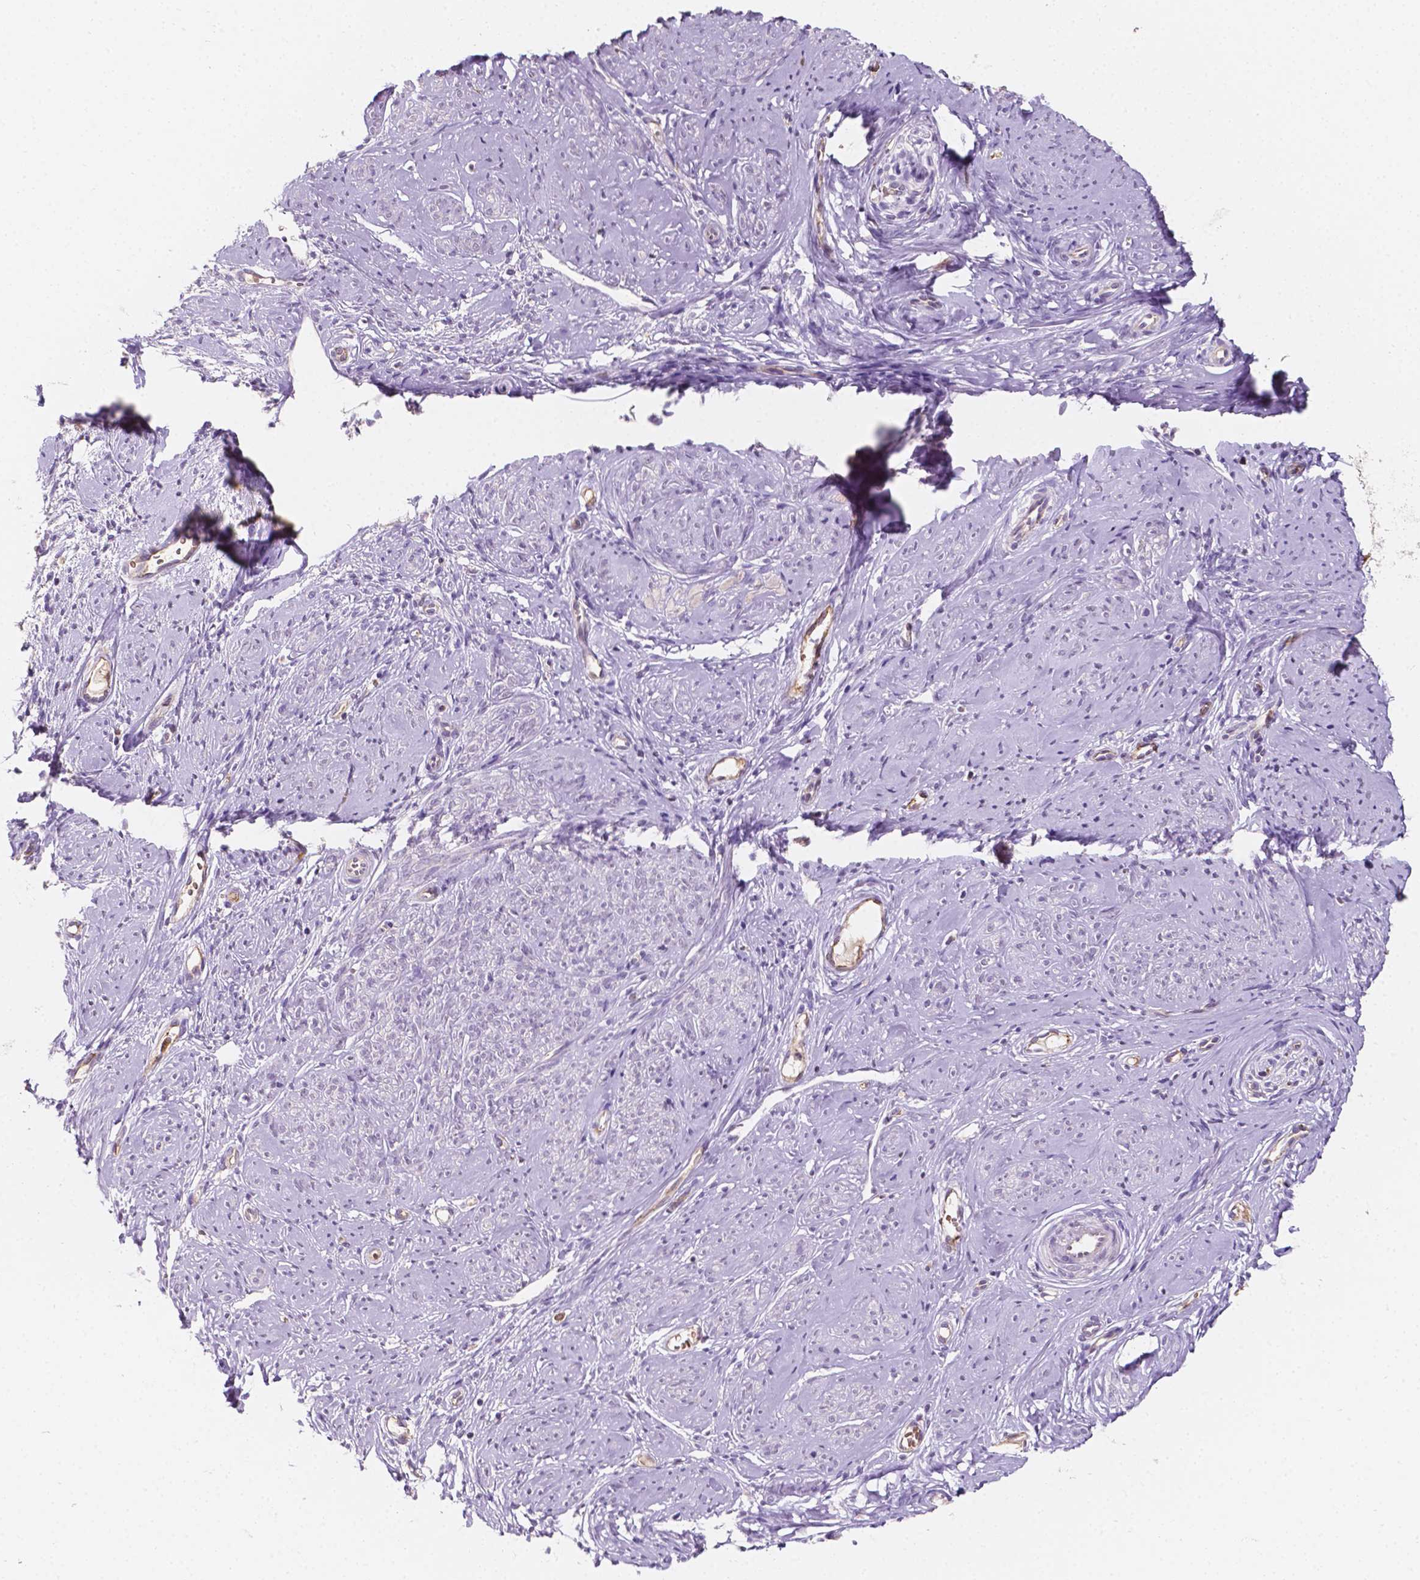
{"staining": {"intensity": "negative", "quantity": "none", "location": "none"}, "tissue": "smooth muscle", "cell_type": "Smooth muscle cells", "image_type": "normal", "snomed": [{"axis": "morphology", "description": "Normal tissue, NOS"}, {"axis": "topography", "description": "Smooth muscle"}], "caption": "The immunohistochemistry (IHC) photomicrograph has no significant expression in smooth muscle cells of smooth muscle. (Stains: DAB (3,3'-diaminobenzidine) immunohistochemistry (IHC) with hematoxylin counter stain, Microscopy: brightfield microscopy at high magnification).", "gene": "SLC22A4", "patient": {"sex": "female", "age": 48}}